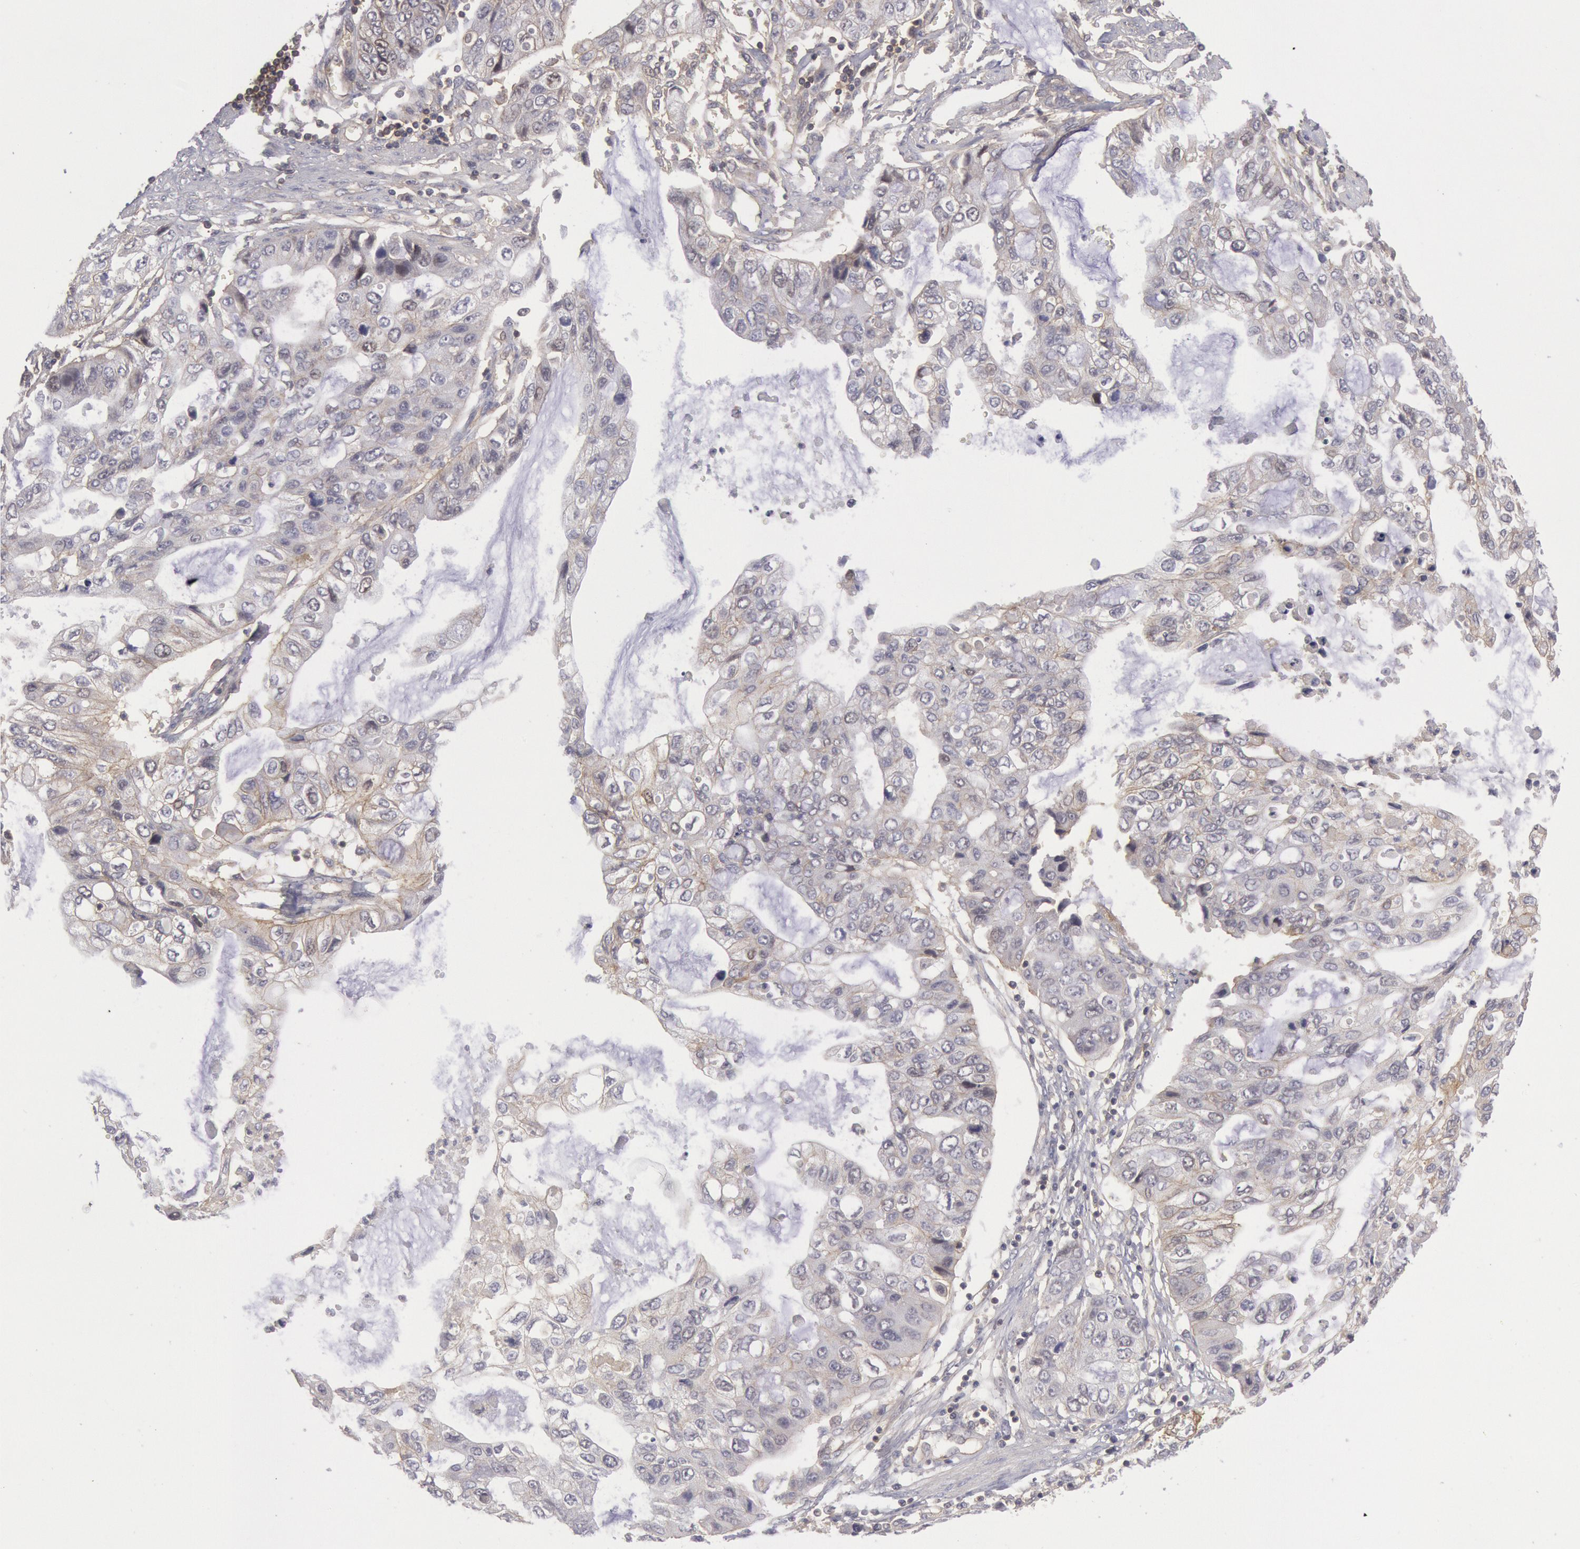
{"staining": {"intensity": "weak", "quantity": "25%-75%", "location": "cytoplasmic/membranous"}, "tissue": "stomach cancer", "cell_type": "Tumor cells", "image_type": "cancer", "snomed": [{"axis": "morphology", "description": "Adenocarcinoma, NOS"}, {"axis": "topography", "description": "Stomach, upper"}], "caption": "Weak cytoplasmic/membranous protein staining is appreciated in approximately 25%-75% of tumor cells in stomach cancer.", "gene": "STX4", "patient": {"sex": "female", "age": 52}}